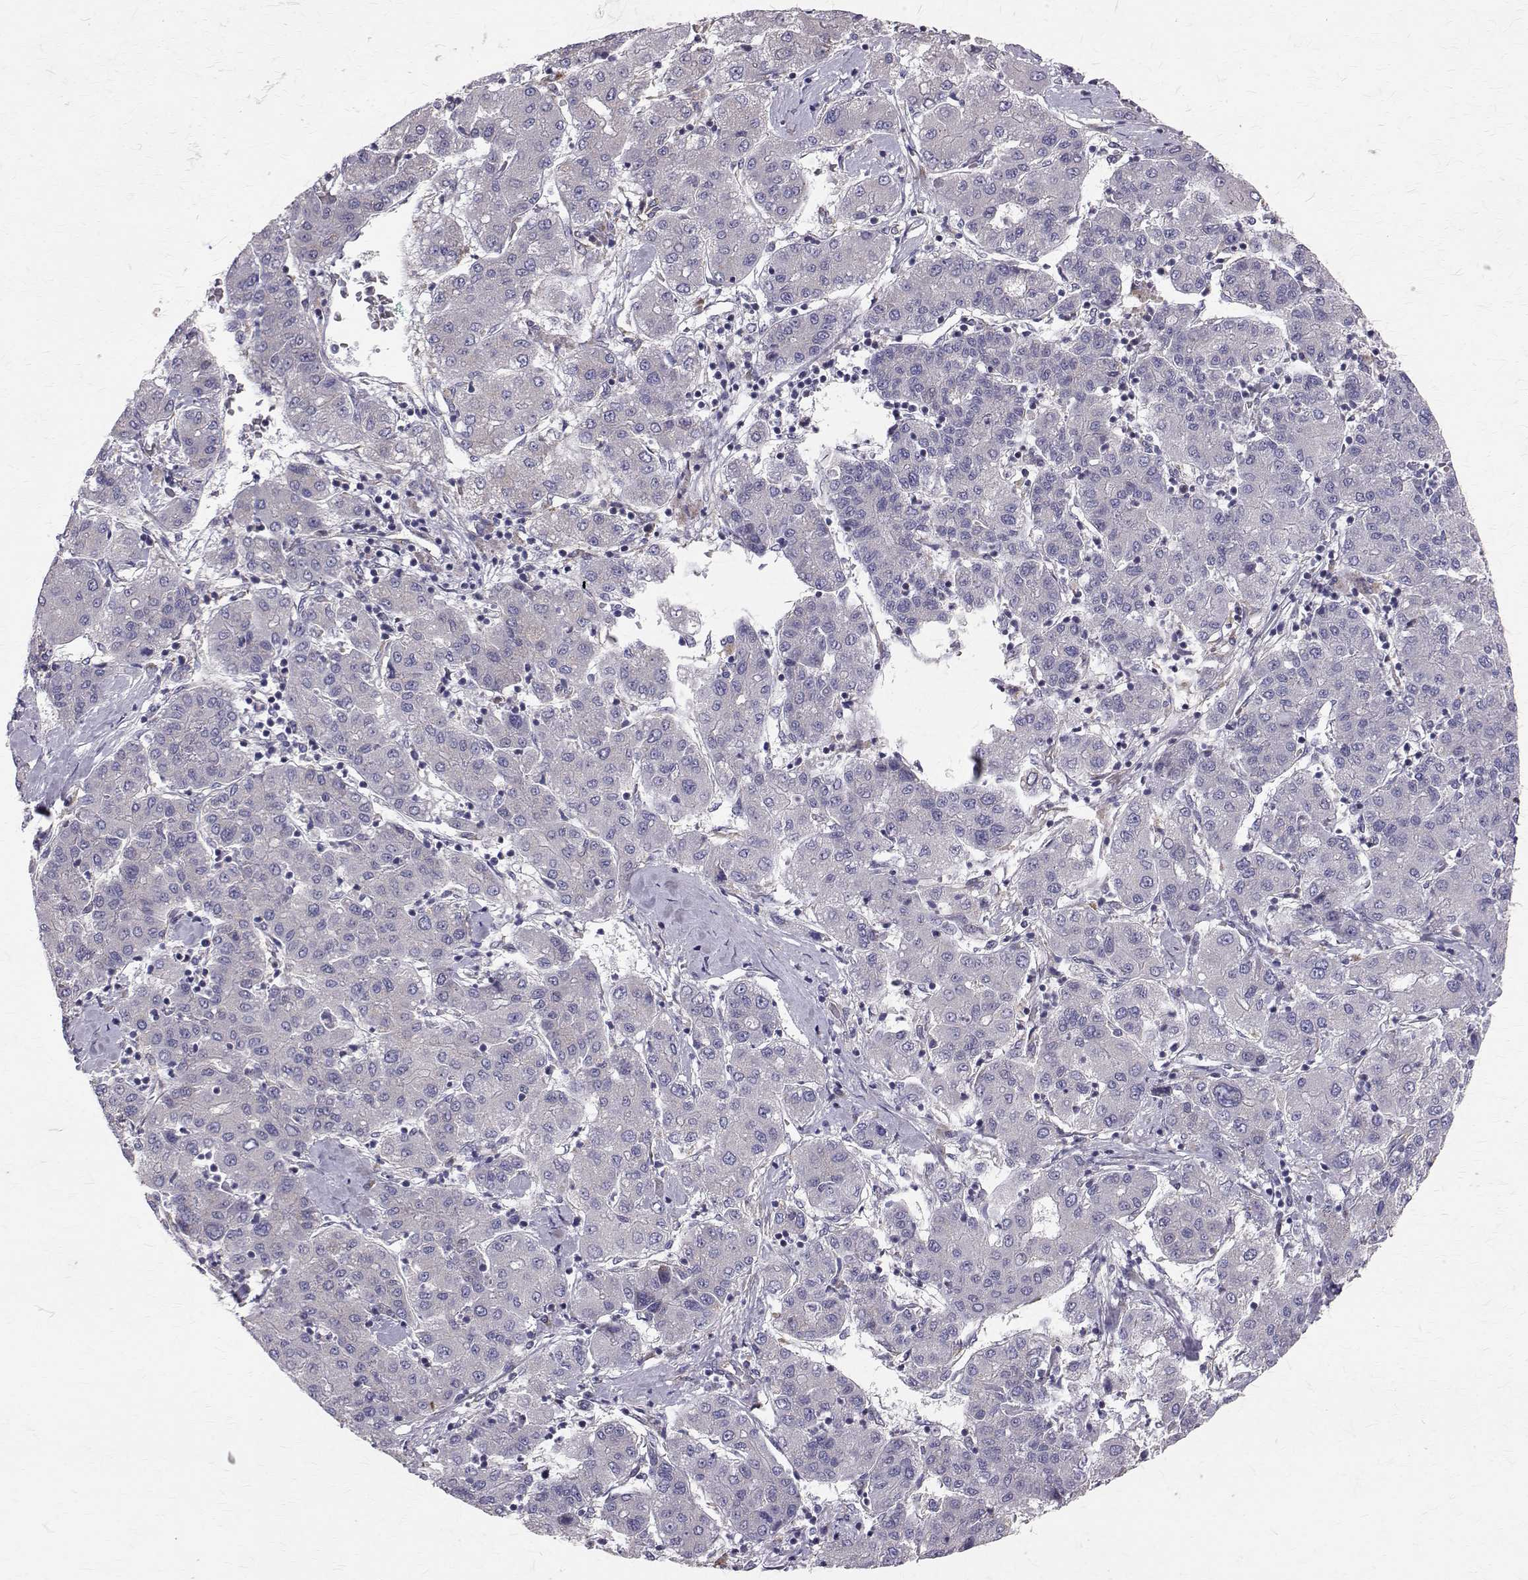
{"staining": {"intensity": "negative", "quantity": "none", "location": "none"}, "tissue": "liver cancer", "cell_type": "Tumor cells", "image_type": "cancer", "snomed": [{"axis": "morphology", "description": "Carcinoma, Hepatocellular, NOS"}, {"axis": "topography", "description": "Liver"}], "caption": "The image exhibits no significant positivity in tumor cells of liver cancer (hepatocellular carcinoma).", "gene": "ARFGAP1", "patient": {"sex": "male", "age": 65}}